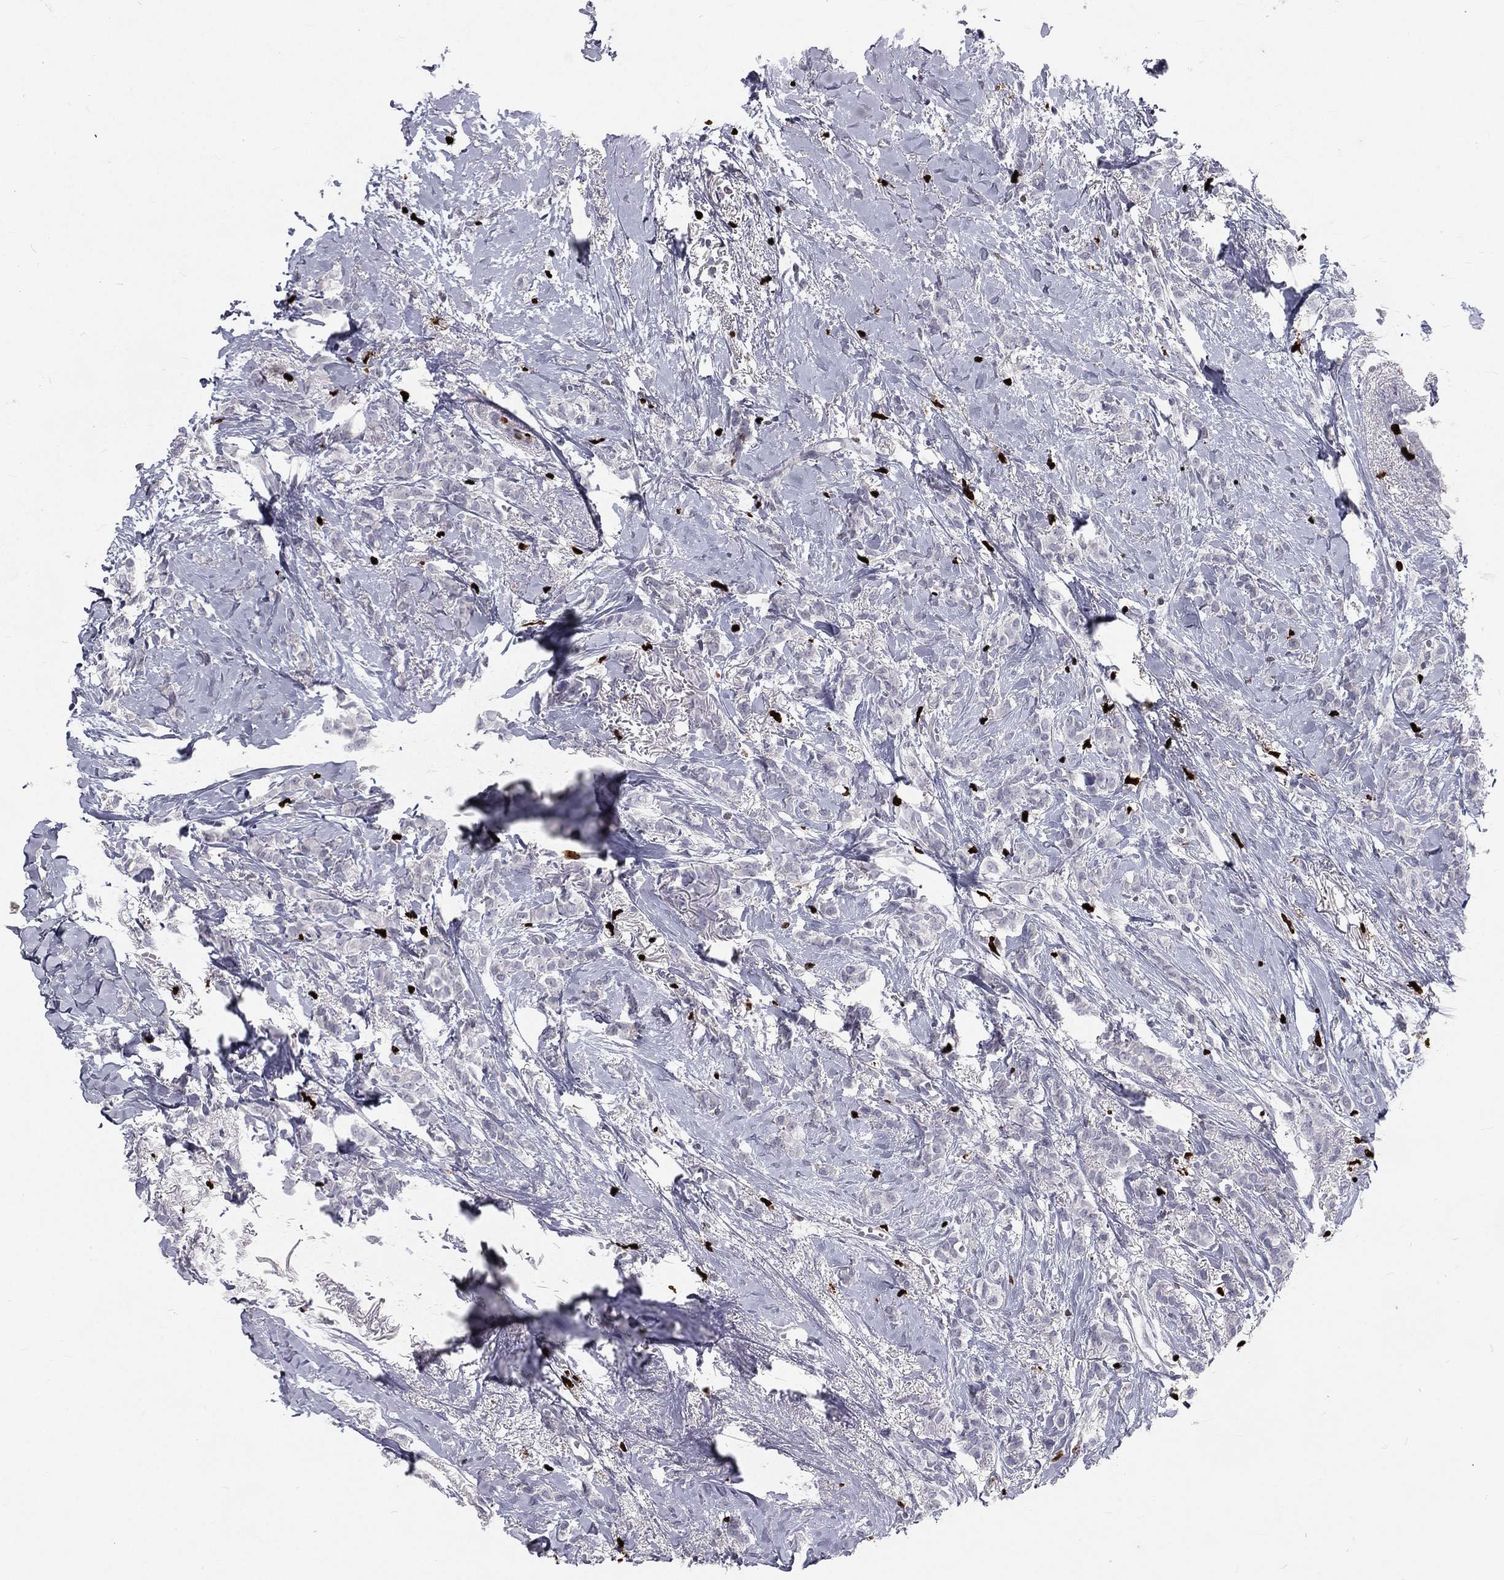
{"staining": {"intensity": "negative", "quantity": "none", "location": "none"}, "tissue": "breast cancer", "cell_type": "Tumor cells", "image_type": "cancer", "snomed": [{"axis": "morphology", "description": "Duct carcinoma"}, {"axis": "topography", "description": "Breast"}], "caption": "Immunohistochemistry image of neoplastic tissue: human breast cancer stained with DAB (3,3'-diaminobenzidine) displays no significant protein expression in tumor cells. (DAB immunohistochemistry (IHC) visualized using brightfield microscopy, high magnification).", "gene": "MNDA", "patient": {"sex": "female", "age": 85}}